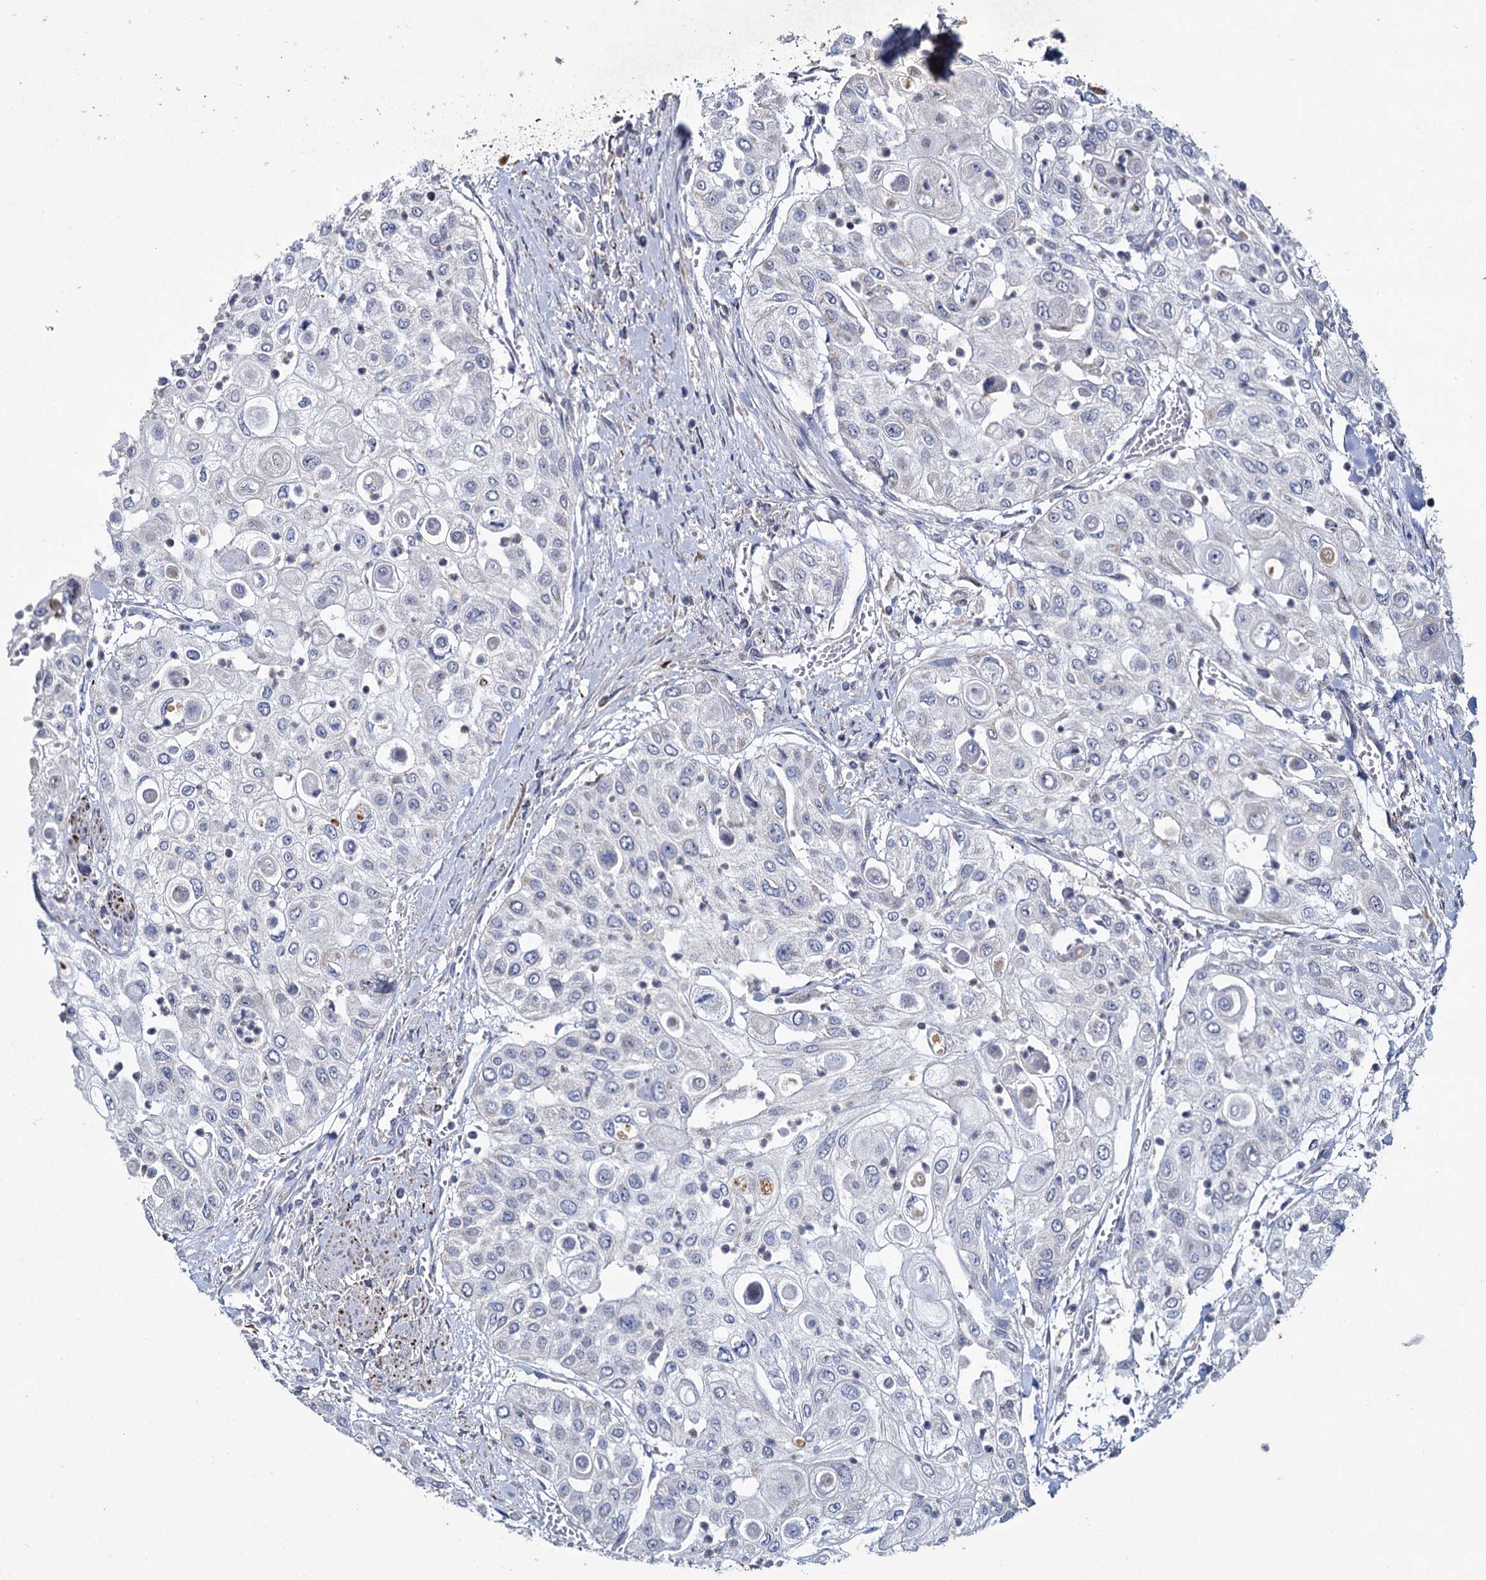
{"staining": {"intensity": "negative", "quantity": "none", "location": "none"}, "tissue": "urothelial cancer", "cell_type": "Tumor cells", "image_type": "cancer", "snomed": [{"axis": "morphology", "description": "Urothelial carcinoma, High grade"}, {"axis": "topography", "description": "Urinary bladder"}], "caption": "Human high-grade urothelial carcinoma stained for a protein using immunohistochemistry exhibits no expression in tumor cells.", "gene": "RPUSD4", "patient": {"sex": "female", "age": 79}}